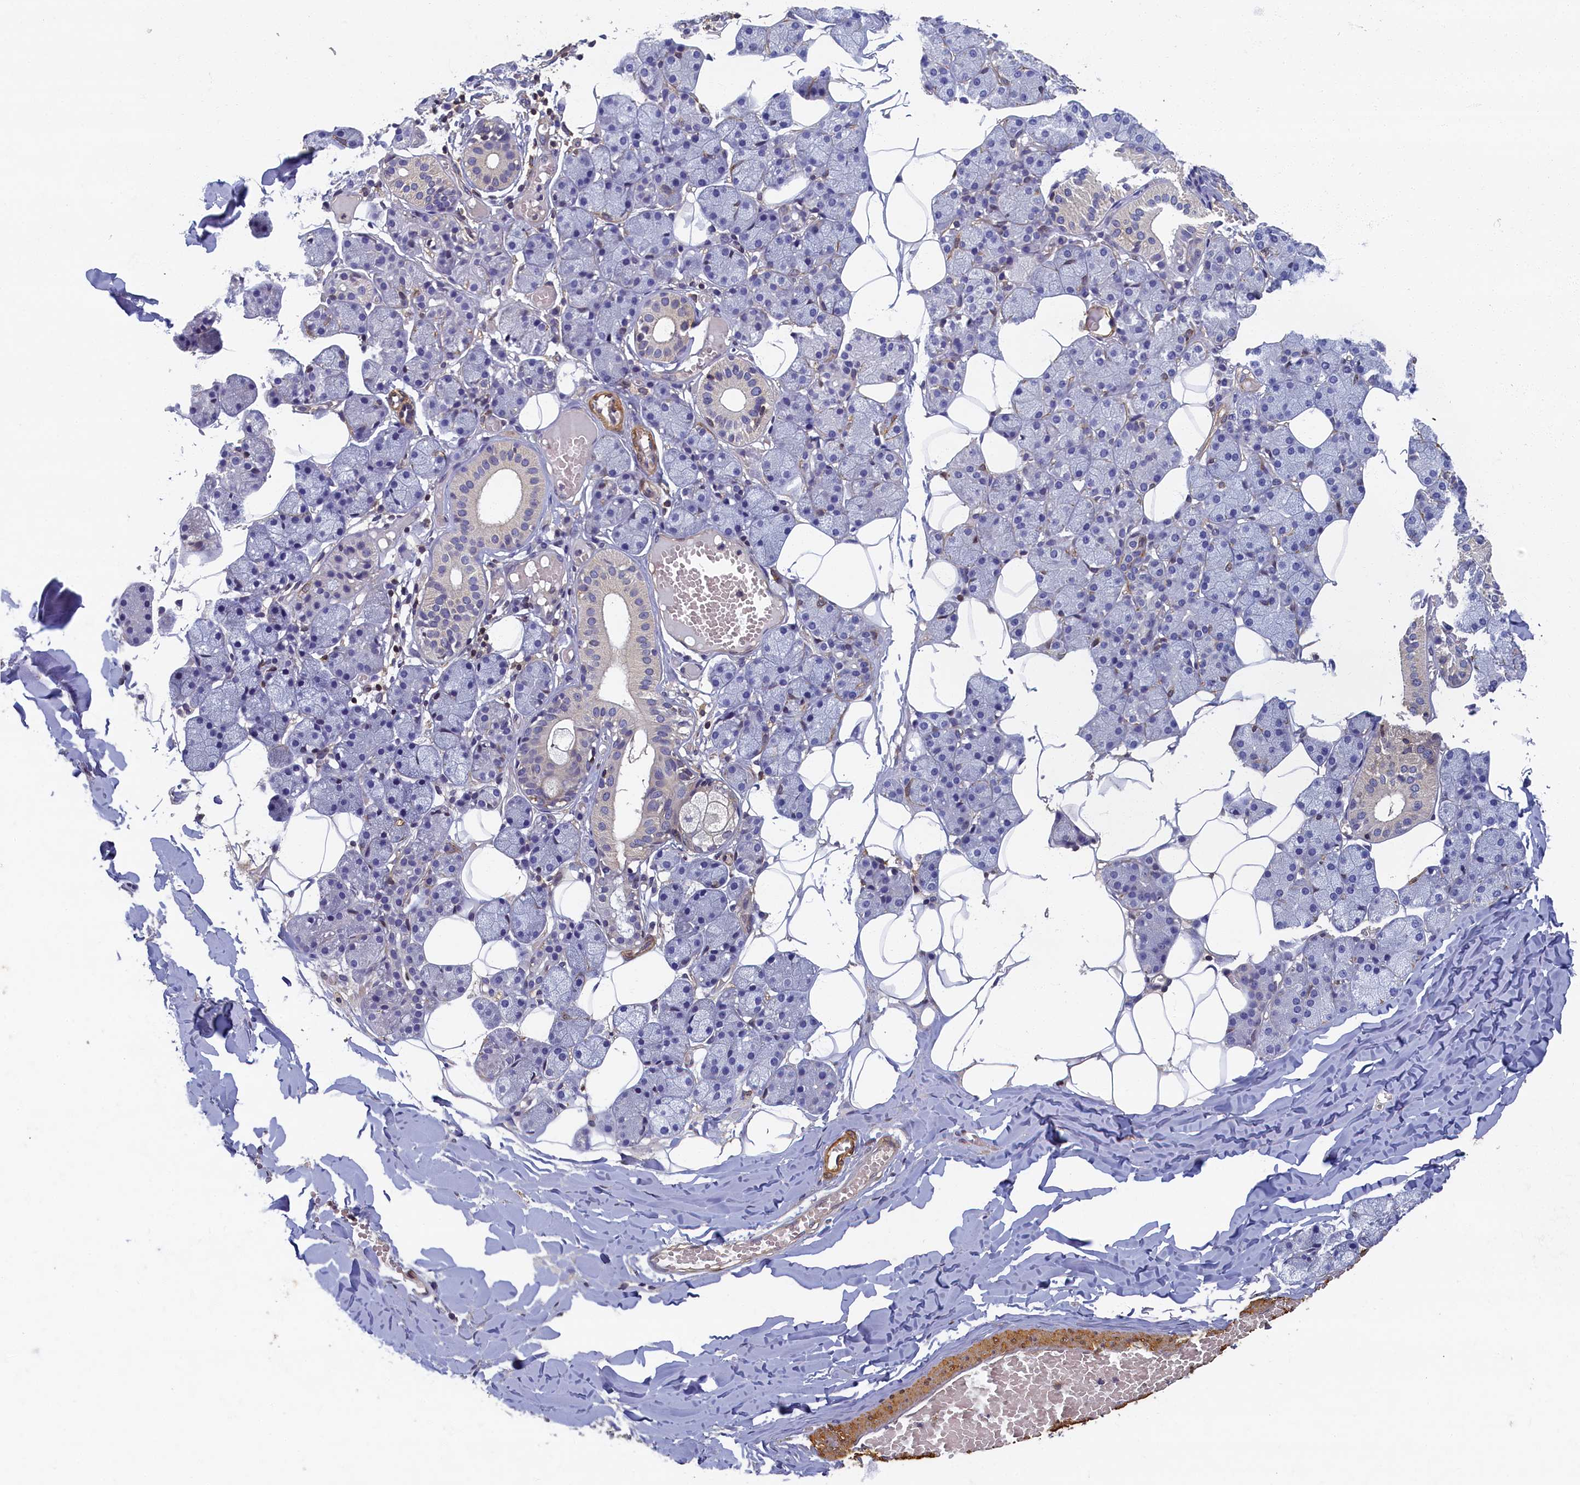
{"staining": {"intensity": "negative", "quantity": "none", "location": "none"}, "tissue": "salivary gland", "cell_type": "Glandular cells", "image_type": "normal", "snomed": [{"axis": "morphology", "description": "Normal tissue, NOS"}, {"axis": "topography", "description": "Salivary gland"}], "caption": "This photomicrograph is of benign salivary gland stained with immunohistochemistry to label a protein in brown with the nuclei are counter-stained blue. There is no staining in glandular cells.", "gene": "TBCB", "patient": {"sex": "female", "age": 33}}